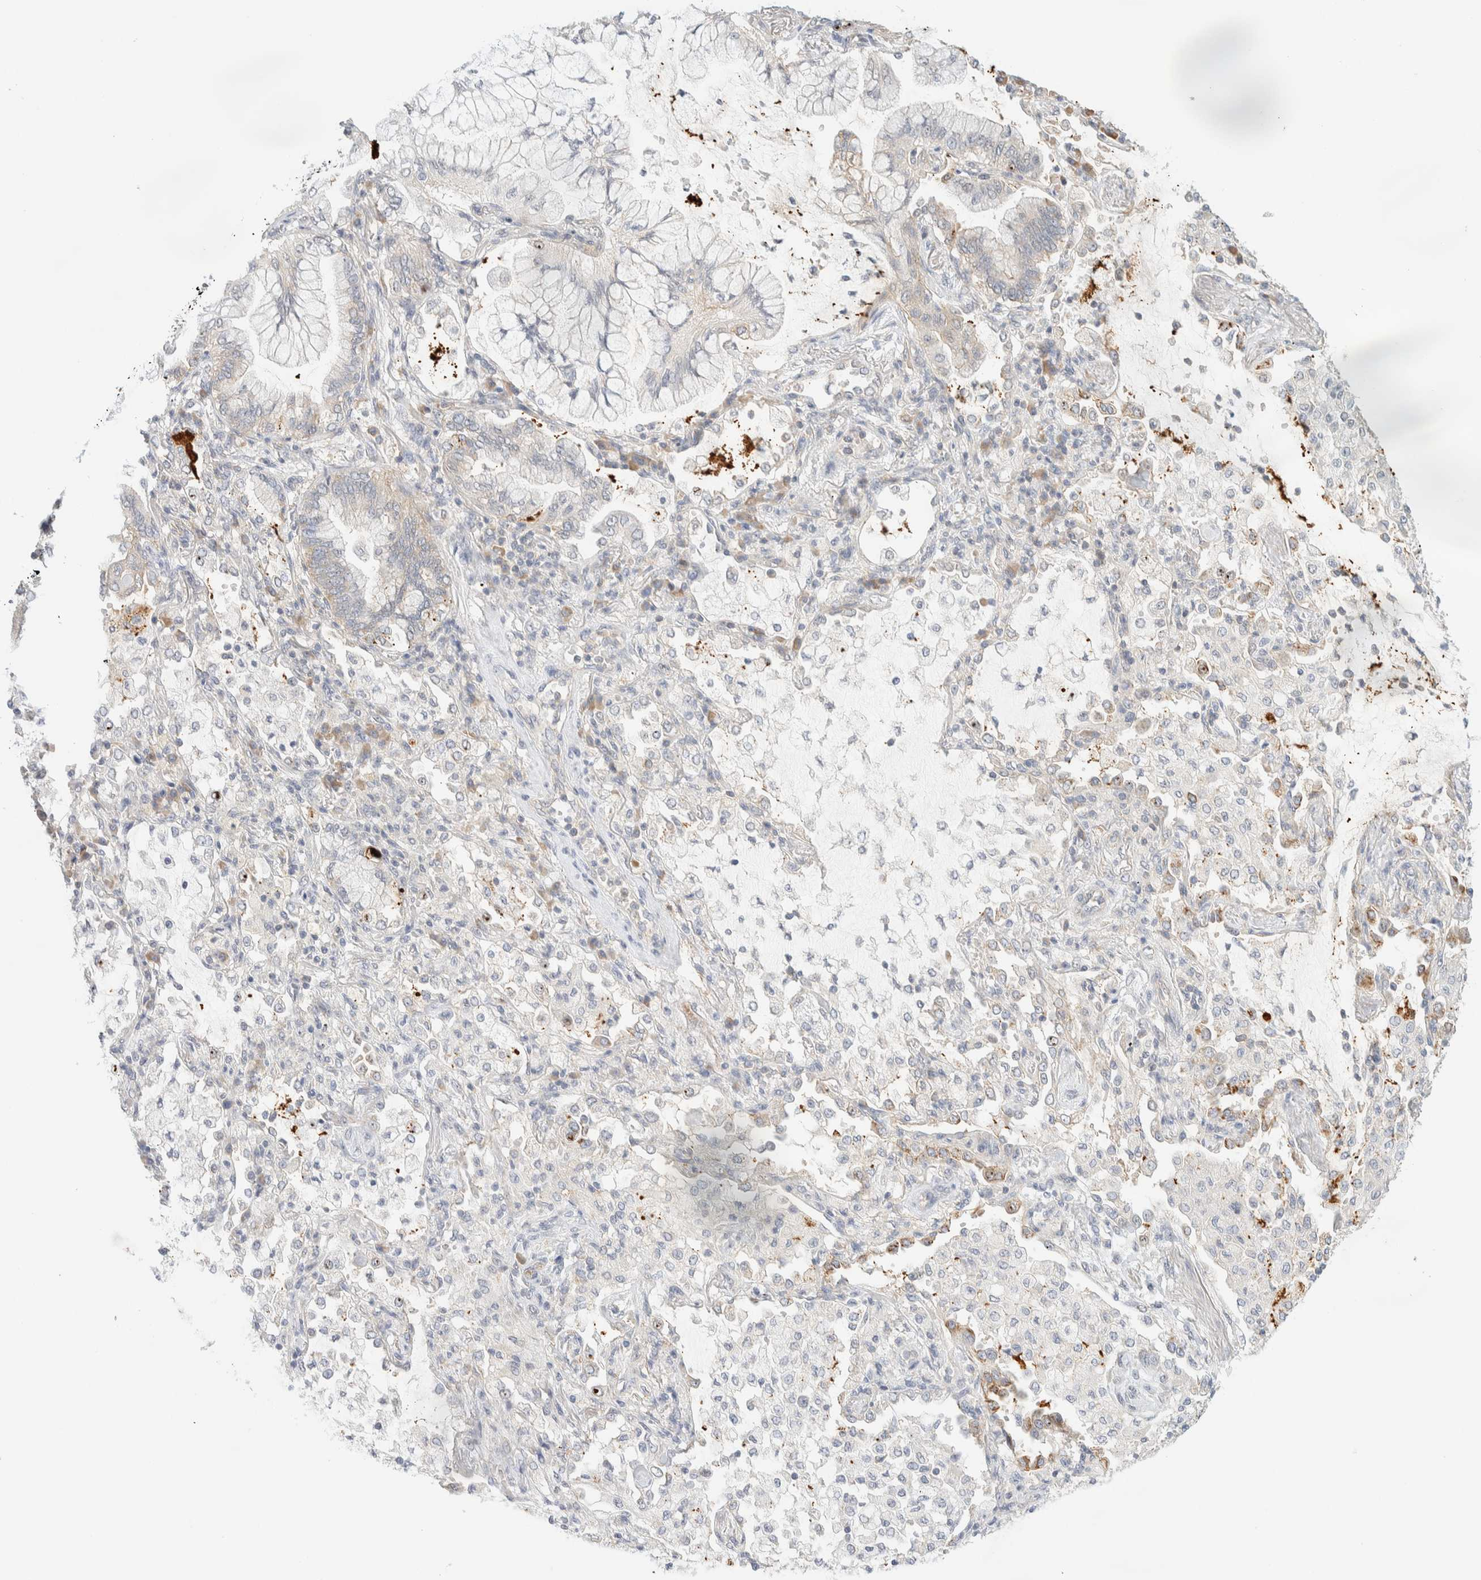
{"staining": {"intensity": "moderate", "quantity": "25%-75%", "location": "cytoplasmic/membranous"}, "tissue": "lung cancer", "cell_type": "Tumor cells", "image_type": "cancer", "snomed": [{"axis": "morphology", "description": "Adenocarcinoma, NOS"}, {"axis": "topography", "description": "Lung"}], "caption": "Tumor cells exhibit medium levels of moderate cytoplasmic/membranous staining in approximately 25%-75% of cells in human lung cancer.", "gene": "TBC1D8B", "patient": {"sex": "female", "age": 70}}